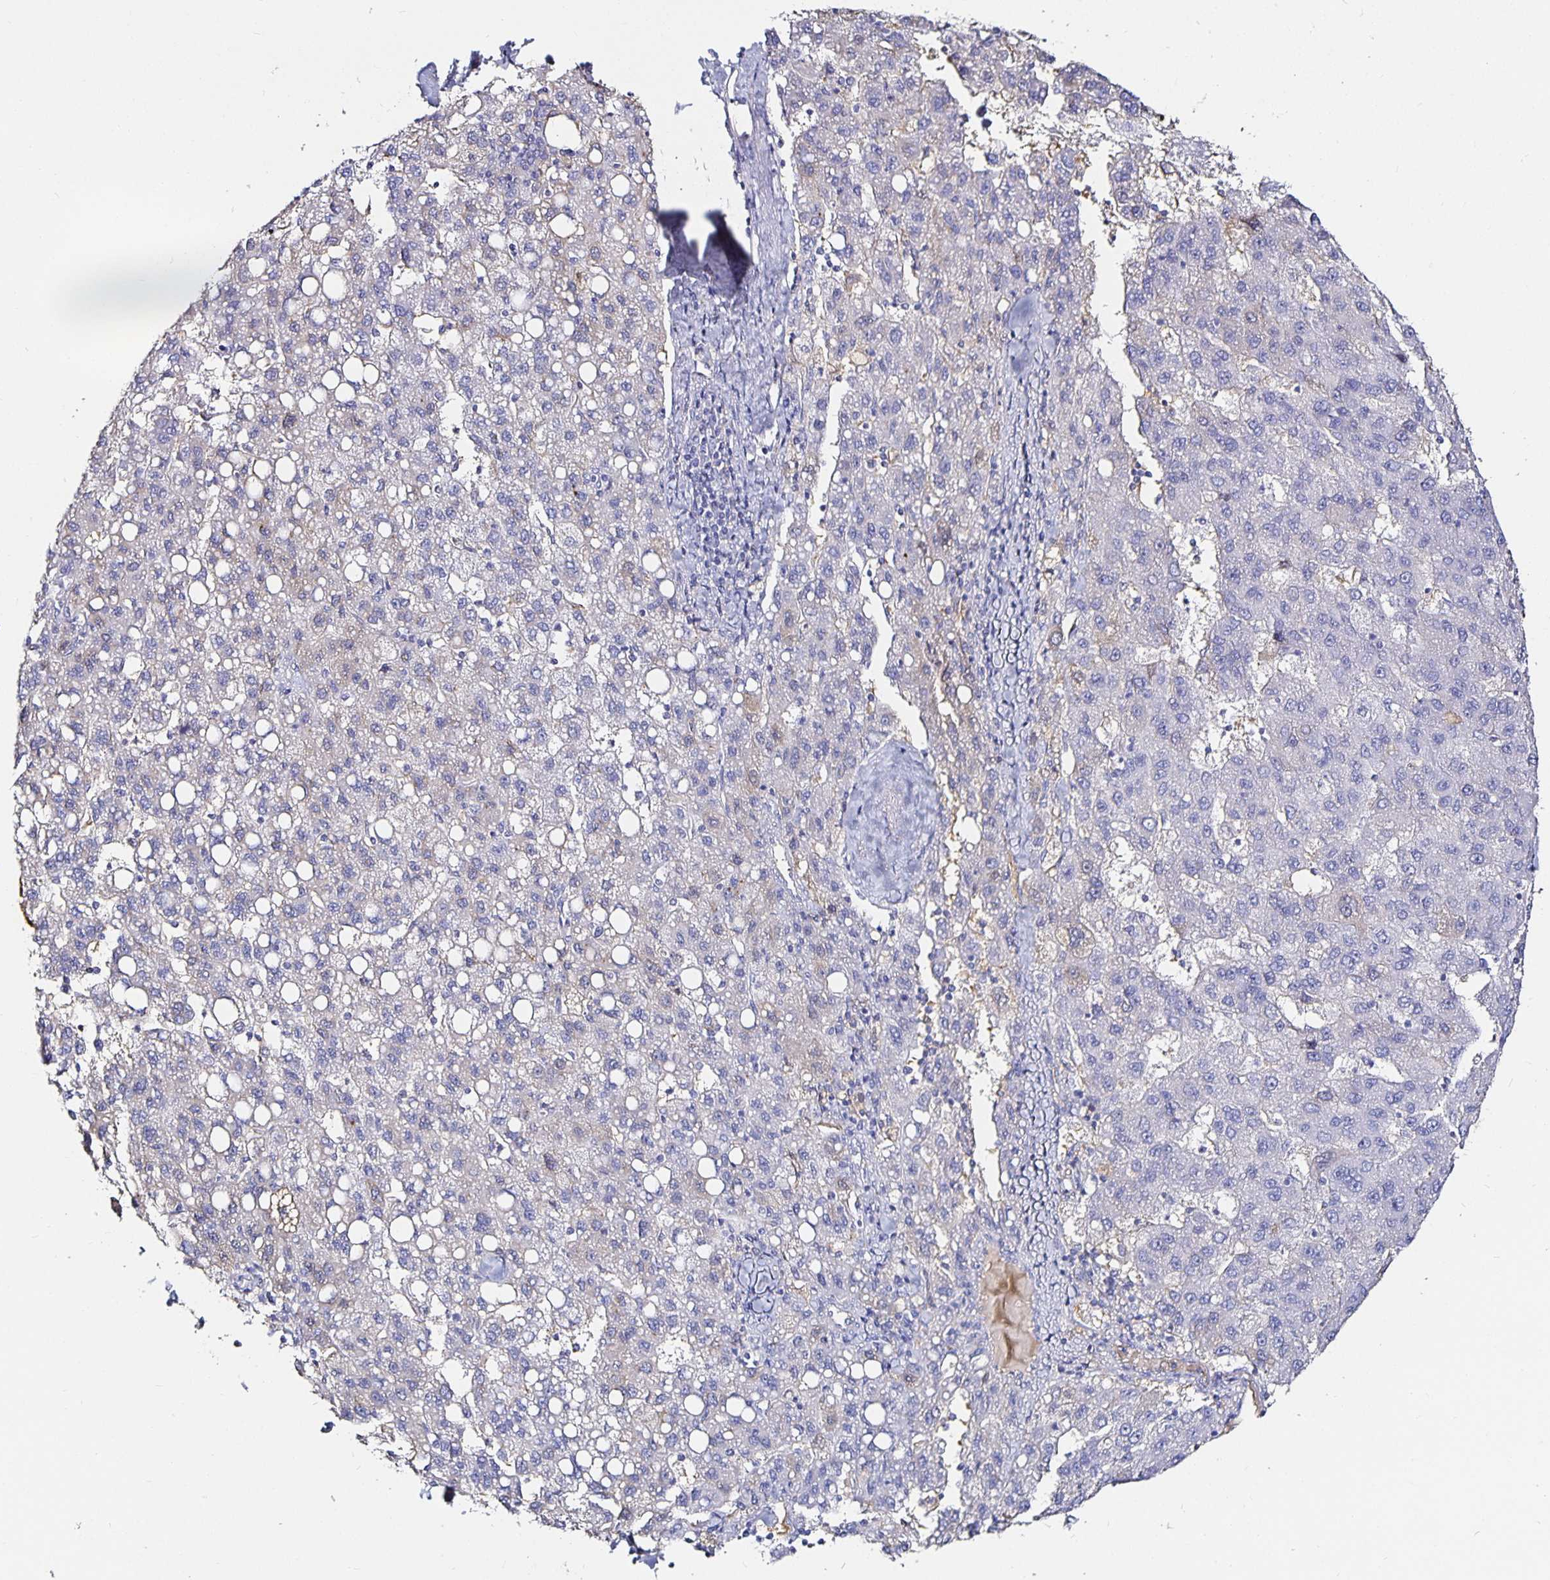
{"staining": {"intensity": "negative", "quantity": "none", "location": "none"}, "tissue": "liver cancer", "cell_type": "Tumor cells", "image_type": "cancer", "snomed": [{"axis": "morphology", "description": "Carcinoma, Hepatocellular, NOS"}, {"axis": "topography", "description": "Liver"}], "caption": "Immunohistochemistry (IHC) of human liver hepatocellular carcinoma shows no staining in tumor cells.", "gene": "TTR", "patient": {"sex": "female", "age": 82}}